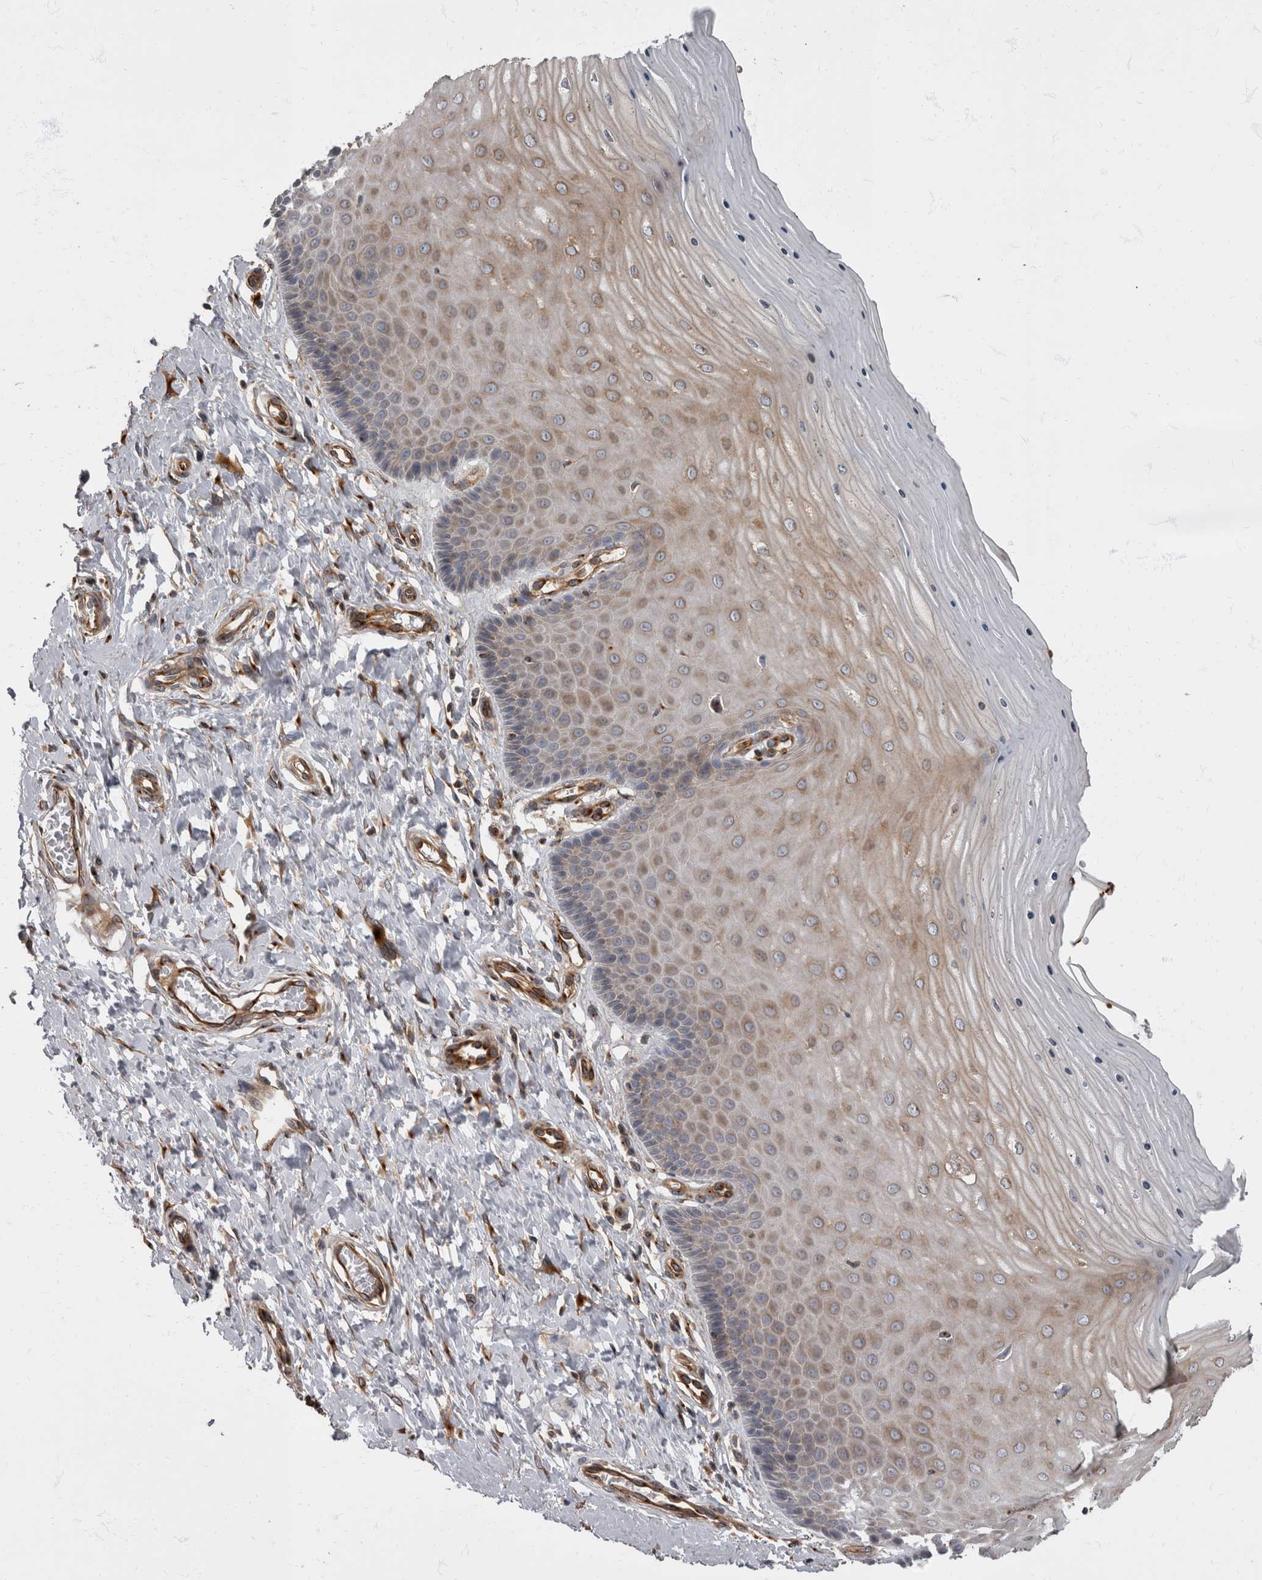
{"staining": {"intensity": "moderate", "quantity": "25%-75%", "location": "cytoplasmic/membranous"}, "tissue": "cervix", "cell_type": "Glandular cells", "image_type": "normal", "snomed": [{"axis": "morphology", "description": "Normal tissue, NOS"}, {"axis": "topography", "description": "Cervix"}], "caption": "Normal cervix was stained to show a protein in brown. There is medium levels of moderate cytoplasmic/membranous staining in approximately 25%-75% of glandular cells. Immunohistochemistry stains the protein in brown and the nuclei are stained blue.", "gene": "HOOK3", "patient": {"sex": "female", "age": 55}}